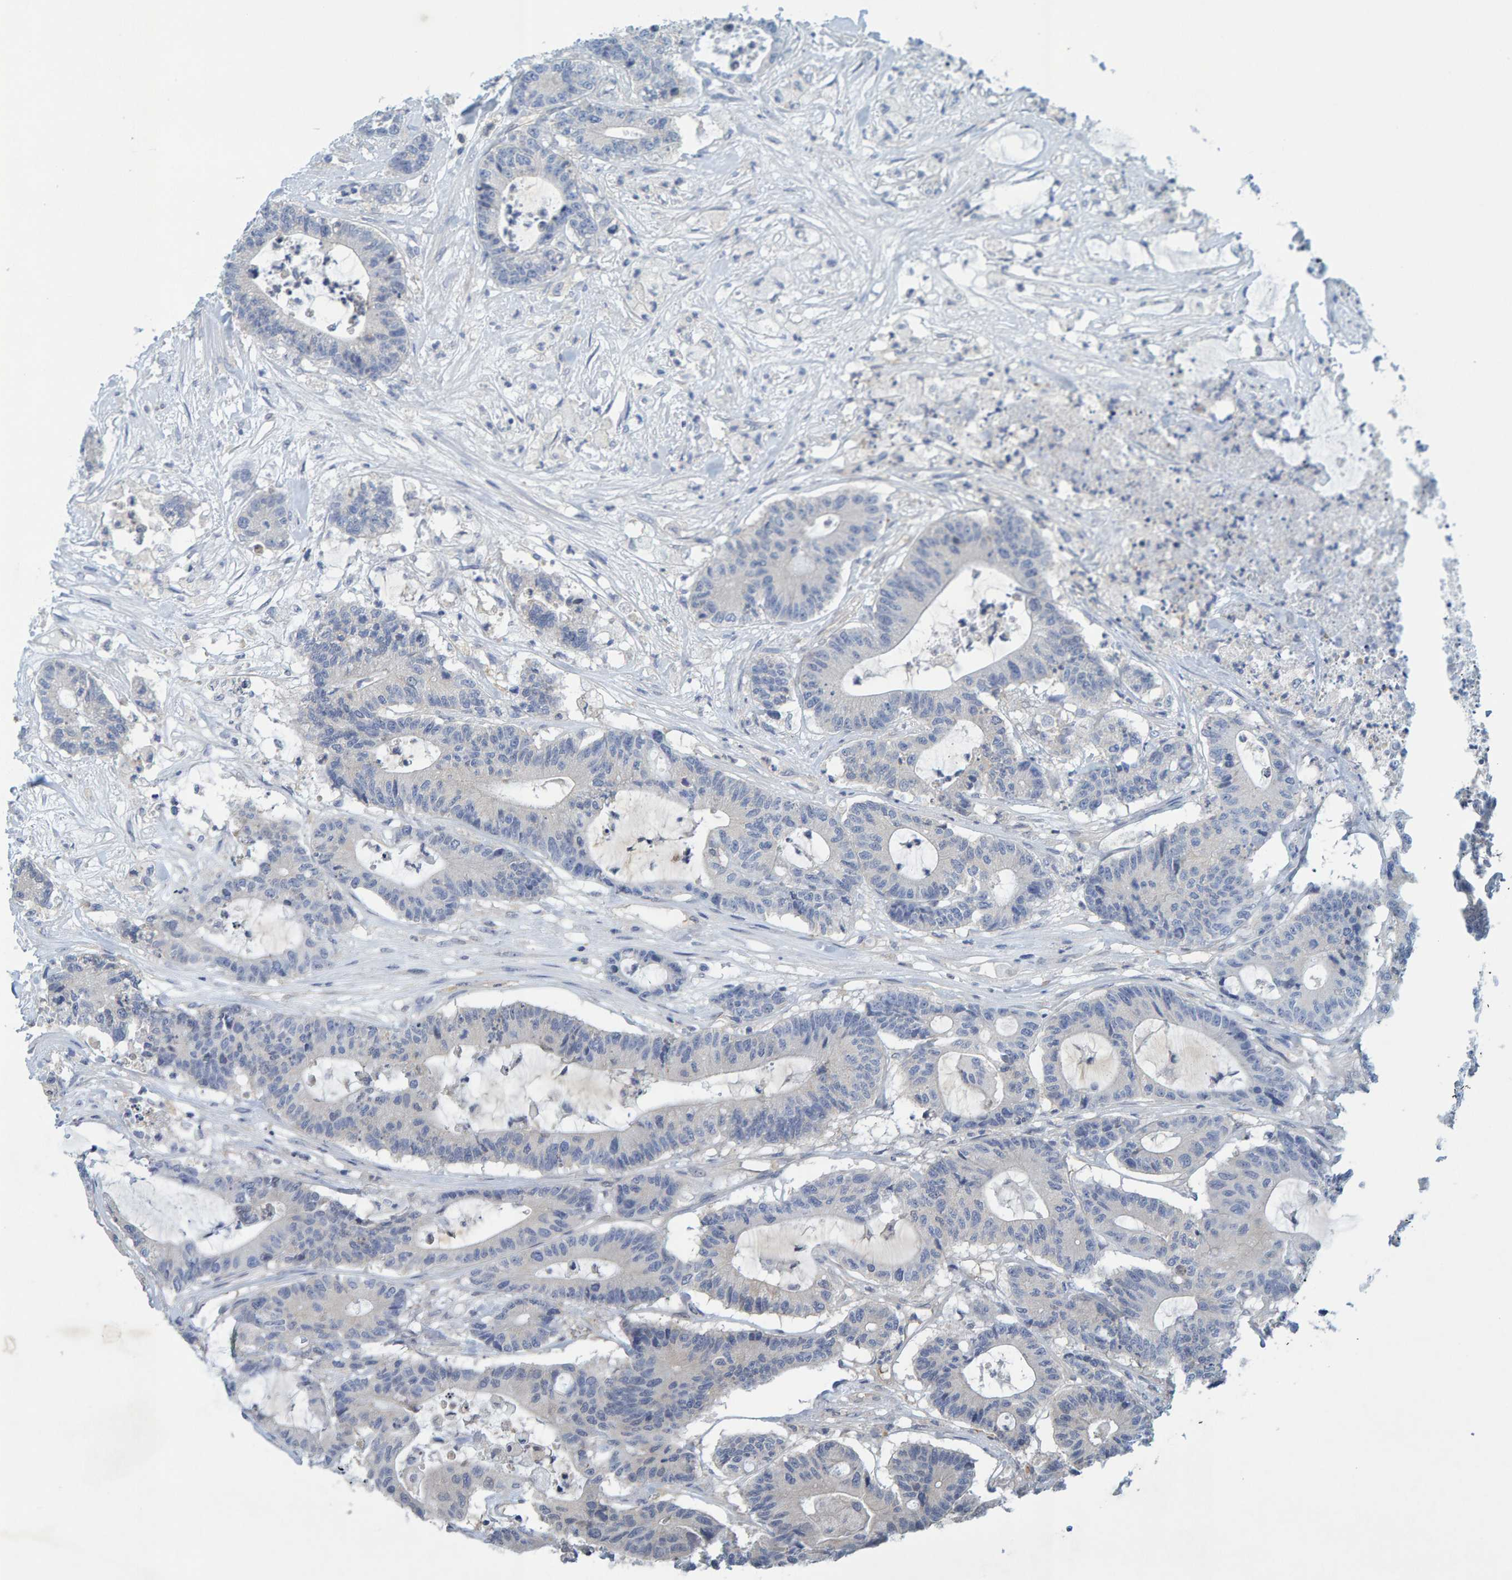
{"staining": {"intensity": "negative", "quantity": "none", "location": "none"}, "tissue": "colorectal cancer", "cell_type": "Tumor cells", "image_type": "cancer", "snomed": [{"axis": "morphology", "description": "Adenocarcinoma, NOS"}, {"axis": "topography", "description": "Colon"}], "caption": "Human colorectal adenocarcinoma stained for a protein using immunohistochemistry reveals no positivity in tumor cells.", "gene": "ALAD", "patient": {"sex": "female", "age": 84}}